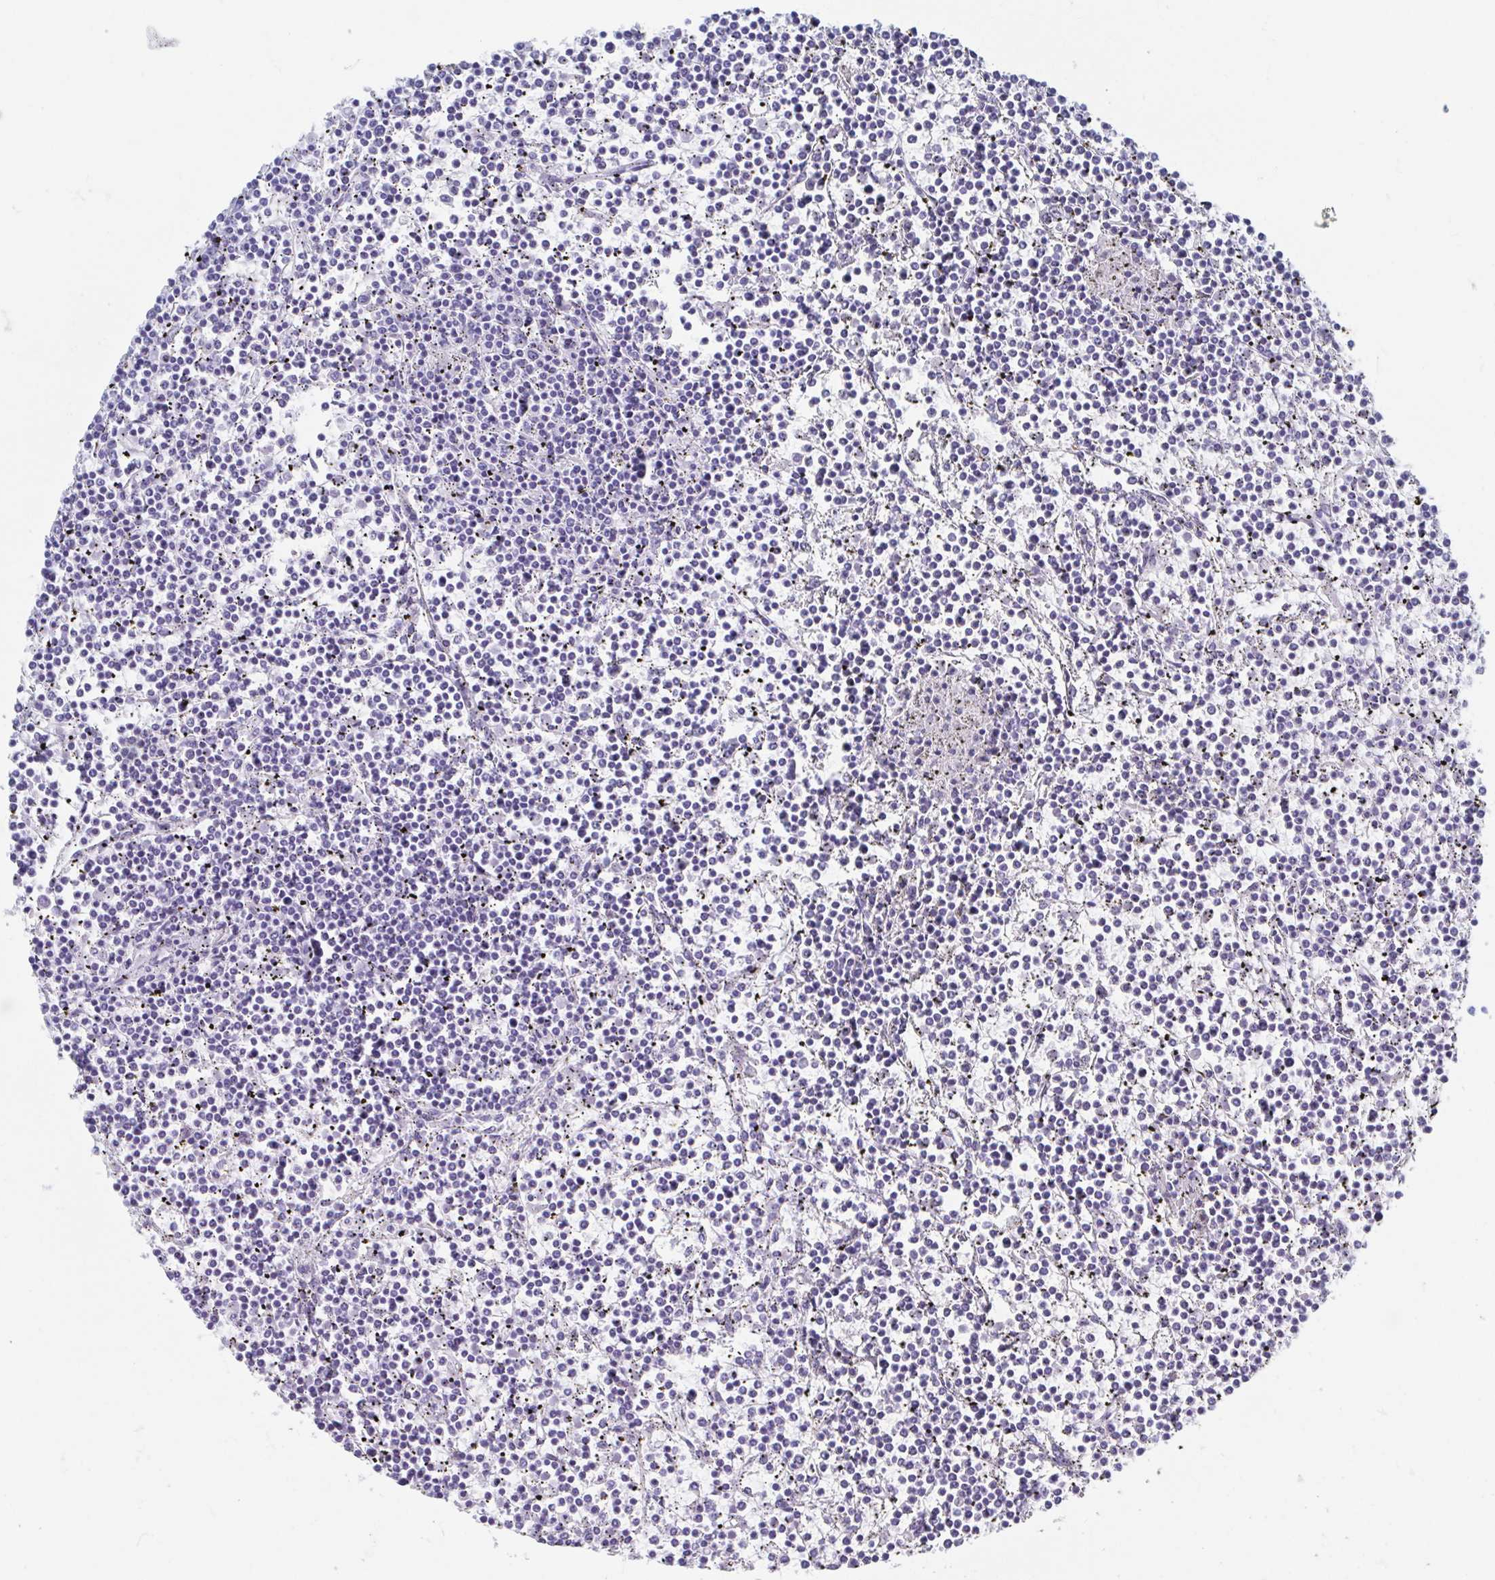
{"staining": {"intensity": "negative", "quantity": "none", "location": "none"}, "tissue": "lymphoma", "cell_type": "Tumor cells", "image_type": "cancer", "snomed": [{"axis": "morphology", "description": "Malignant lymphoma, non-Hodgkin's type, Low grade"}, {"axis": "topography", "description": "Spleen"}], "caption": "IHC of malignant lymphoma, non-Hodgkin's type (low-grade) demonstrates no positivity in tumor cells.", "gene": "C10orf53", "patient": {"sex": "female", "age": 19}}